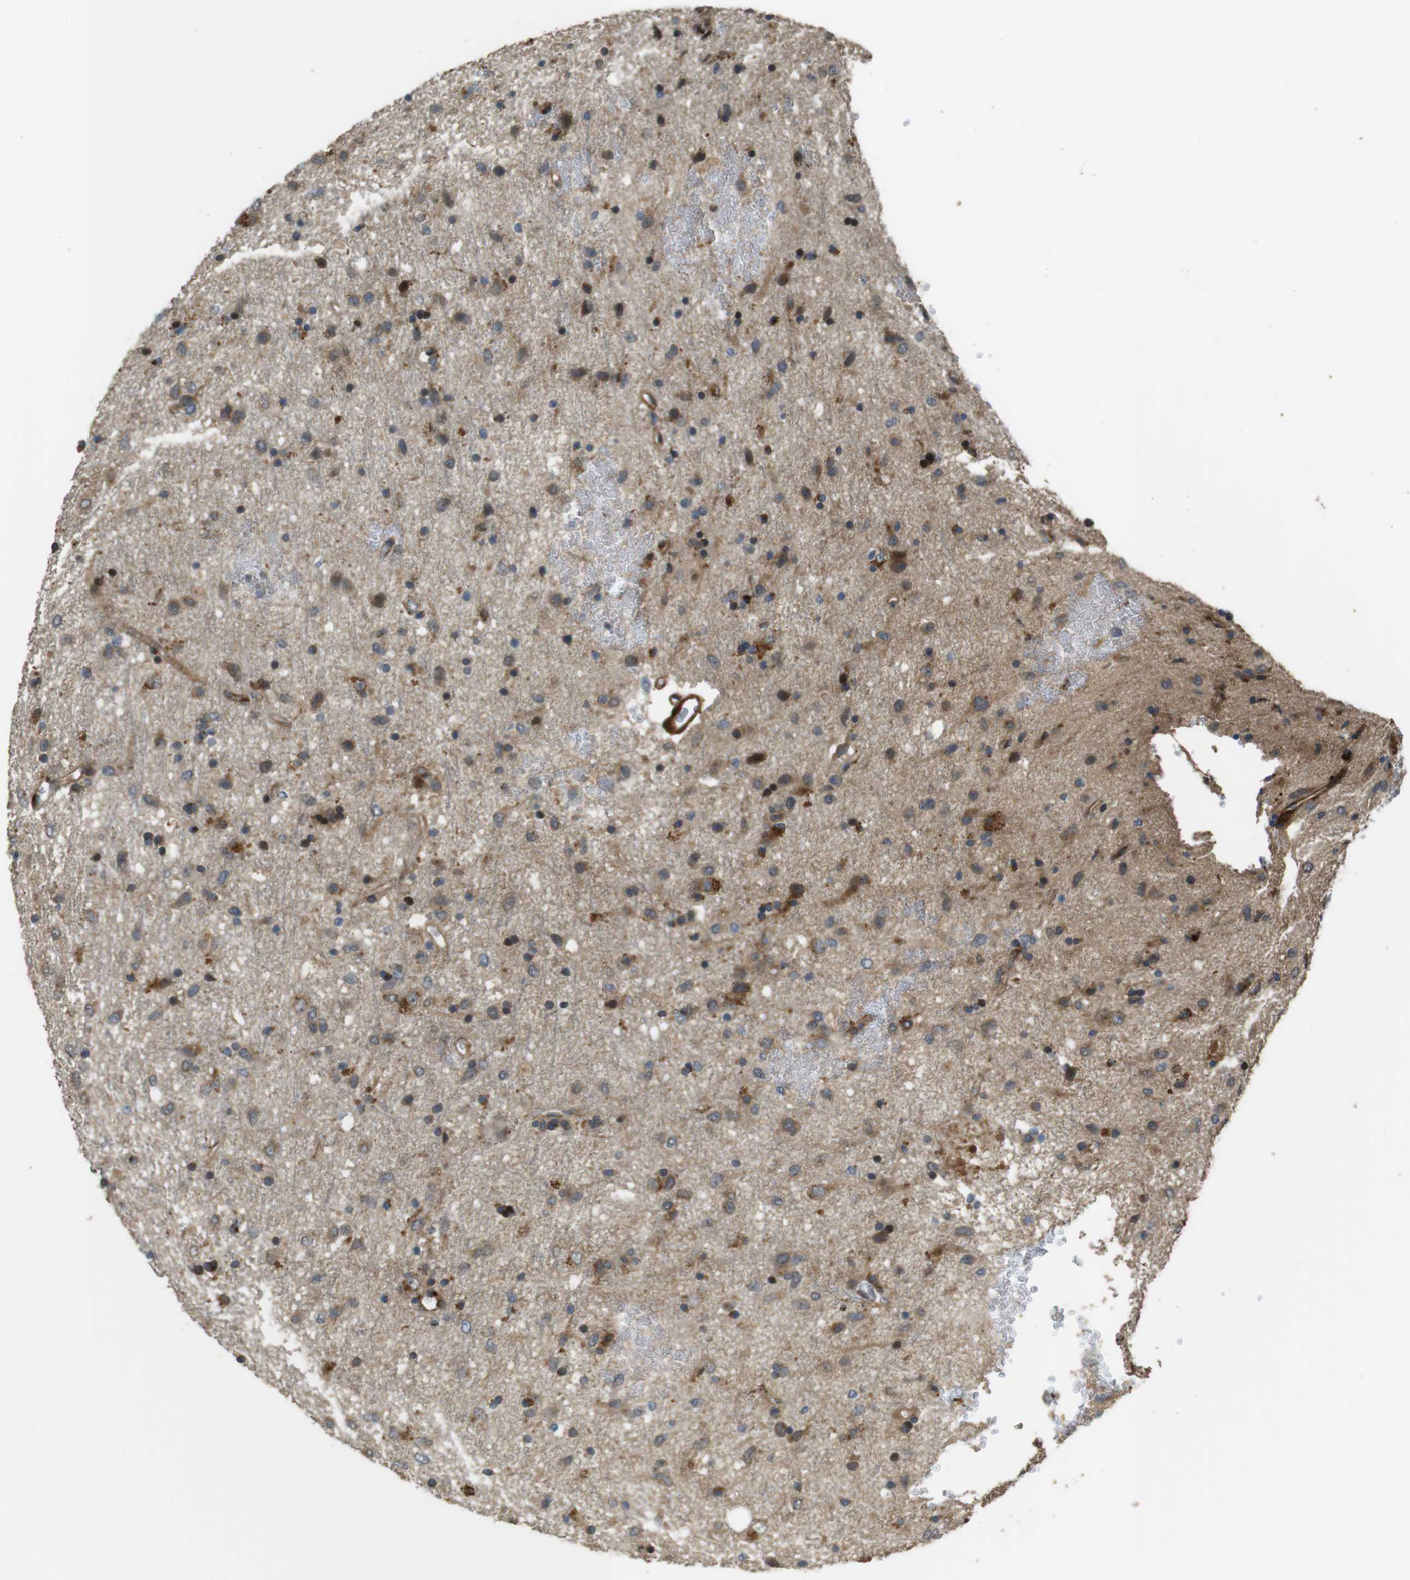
{"staining": {"intensity": "moderate", "quantity": "25%-75%", "location": "cytoplasmic/membranous"}, "tissue": "glioma", "cell_type": "Tumor cells", "image_type": "cancer", "snomed": [{"axis": "morphology", "description": "Glioma, malignant, Low grade"}, {"axis": "topography", "description": "Brain"}], "caption": "Immunohistochemistry micrograph of neoplastic tissue: glioma stained using IHC reveals medium levels of moderate protein expression localized specifically in the cytoplasmic/membranous of tumor cells, appearing as a cytoplasmic/membranous brown color.", "gene": "MSRB3", "patient": {"sex": "male", "age": 77}}